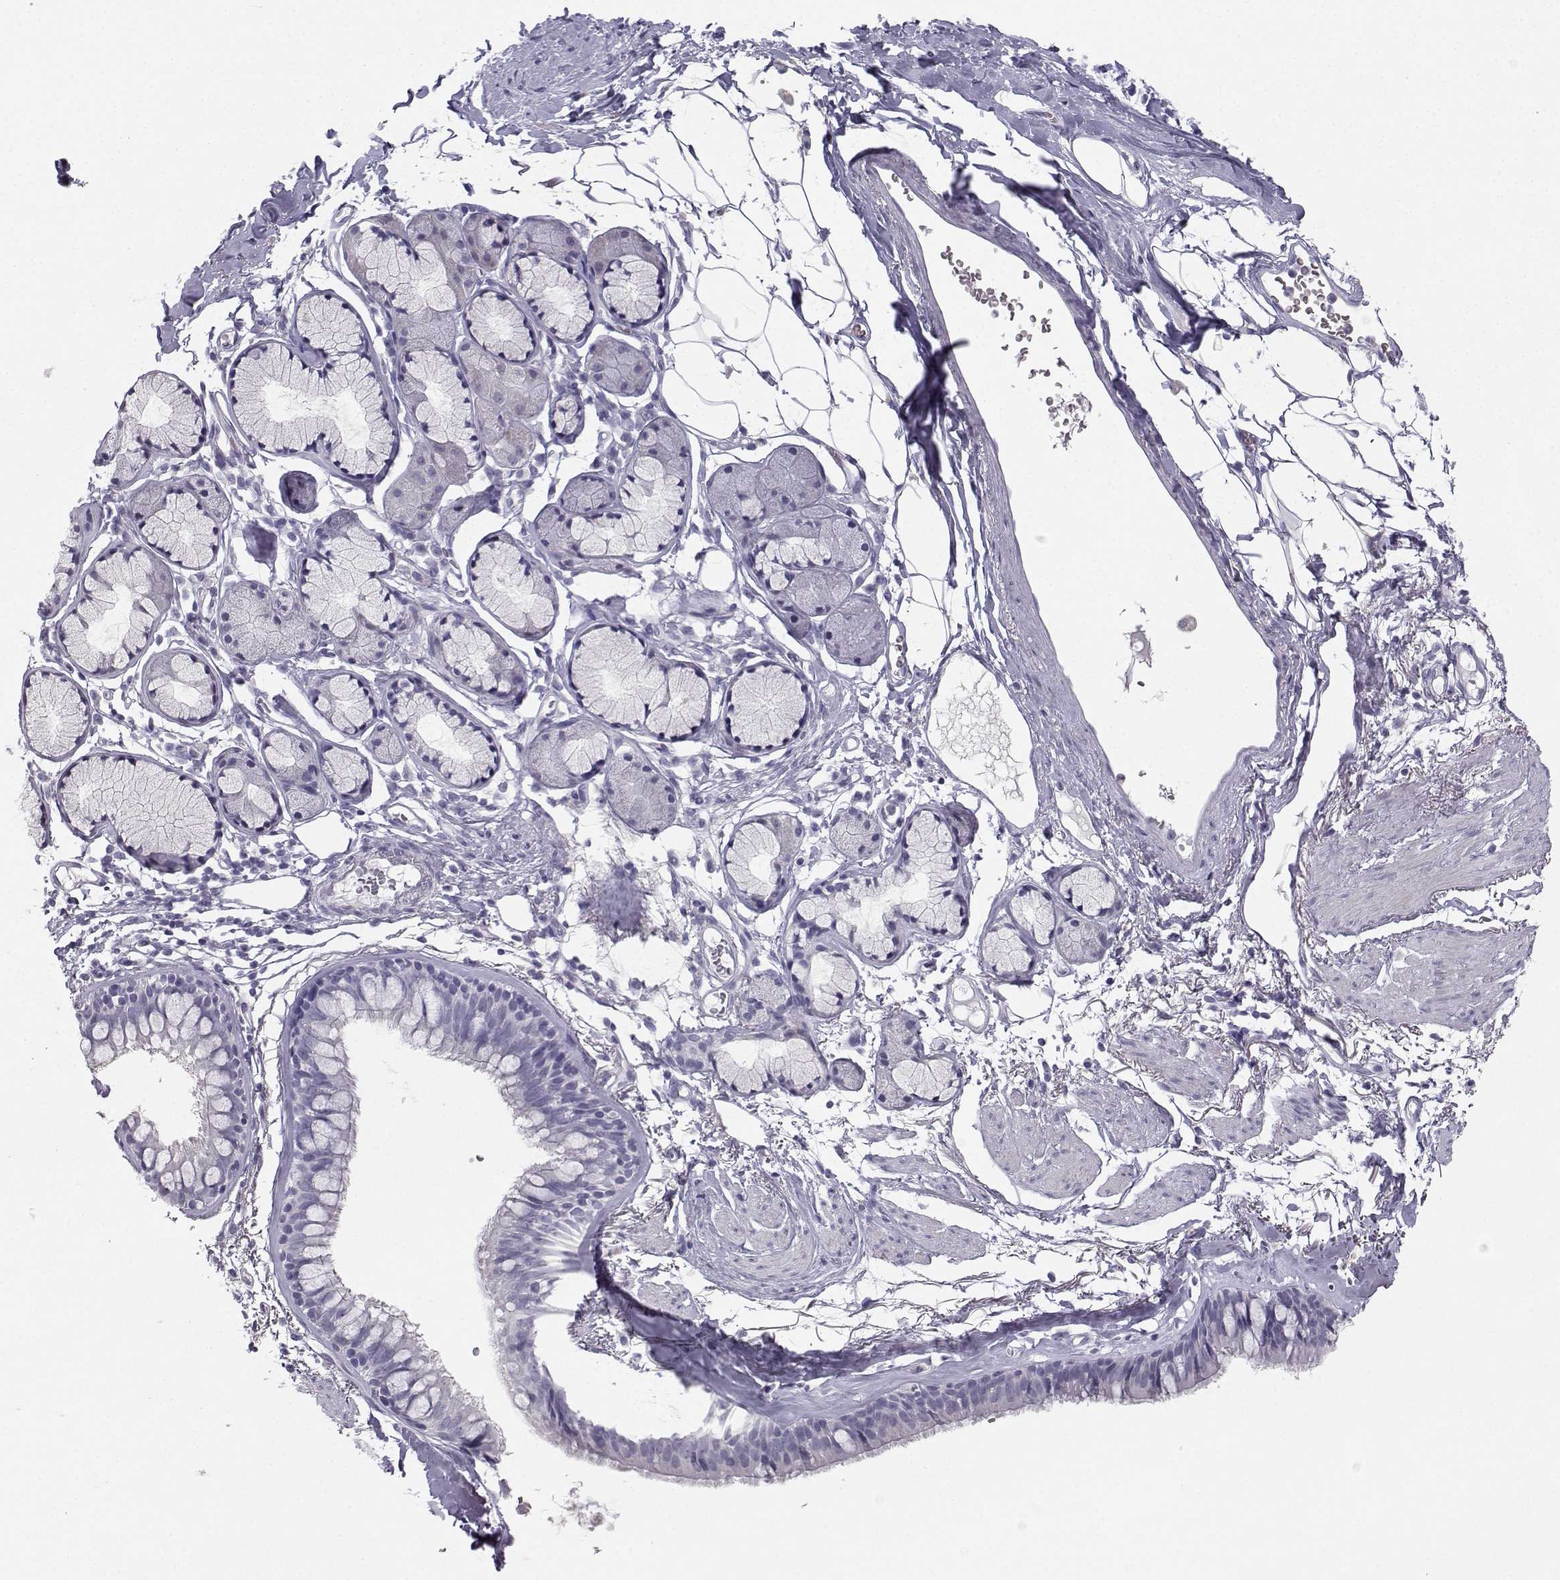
{"staining": {"intensity": "negative", "quantity": "none", "location": "none"}, "tissue": "bronchus", "cell_type": "Respiratory epithelial cells", "image_type": "normal", "snomed": [{"axis": "morphology", "description": "Normal tissue, NOS"}, {"axis": "morphology", "description": "Squamous cell carcinoma, NOS"}, {"axis": "topography", "description": "Cartilage tissue"}, {"axis": "topography", "description": "Bronchus"}], "caption": "Immunohistochemical staining of benign bronchus displays no significant expression in respiratory epithelial cells. The staining is performed using DAB (3,3'-diaminobenzidine) brown chromogen with nuclei counter-stained in using hematoxylin.", "gene": "SYCE1", "patient": {"sex": "male", "age": 72}}